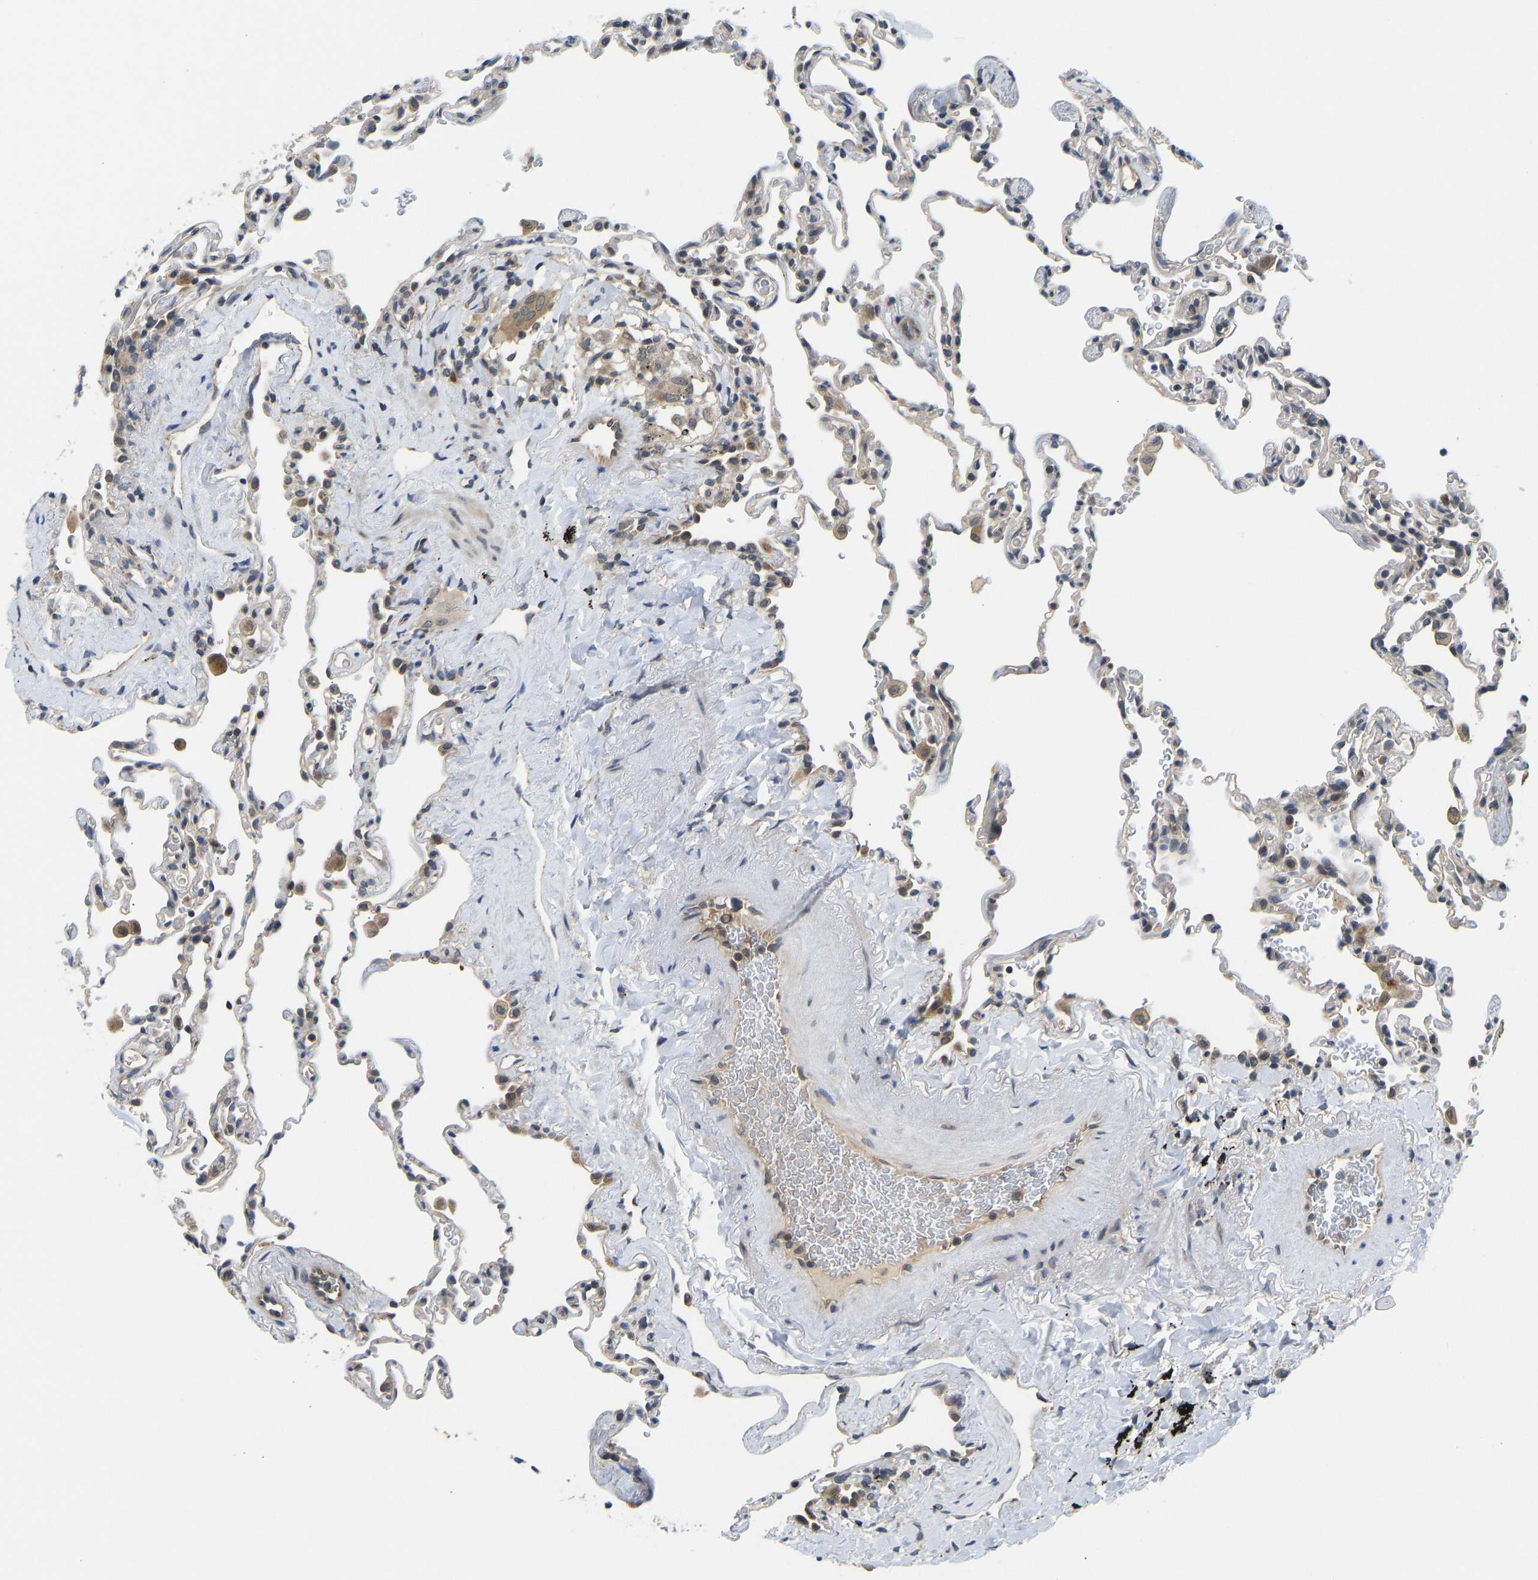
{"staining": {"intensity": "moderate", "quantity": "<25%", "location": "cytoplasmic/membranous"}, "tissue": "lung", "cell_type": "Alveolar cells", "image_type": "normal", "snomed": [{"axis": "morphology", "description": "Normal tissue, NOS"}, {"axis": "topography", "description": "Lung"}], "caption": "The micrograph exhibits immunohistochemical staining of normal lung. There is moderate cytoplasmic/membranous positivity is identified in approximately <25% of alveolar cells. (brown staining indicates protein expression, while blue staining denotes nuclei).", "gene": "NDRG3", "patient": {"sex": "male", "age": 59}}